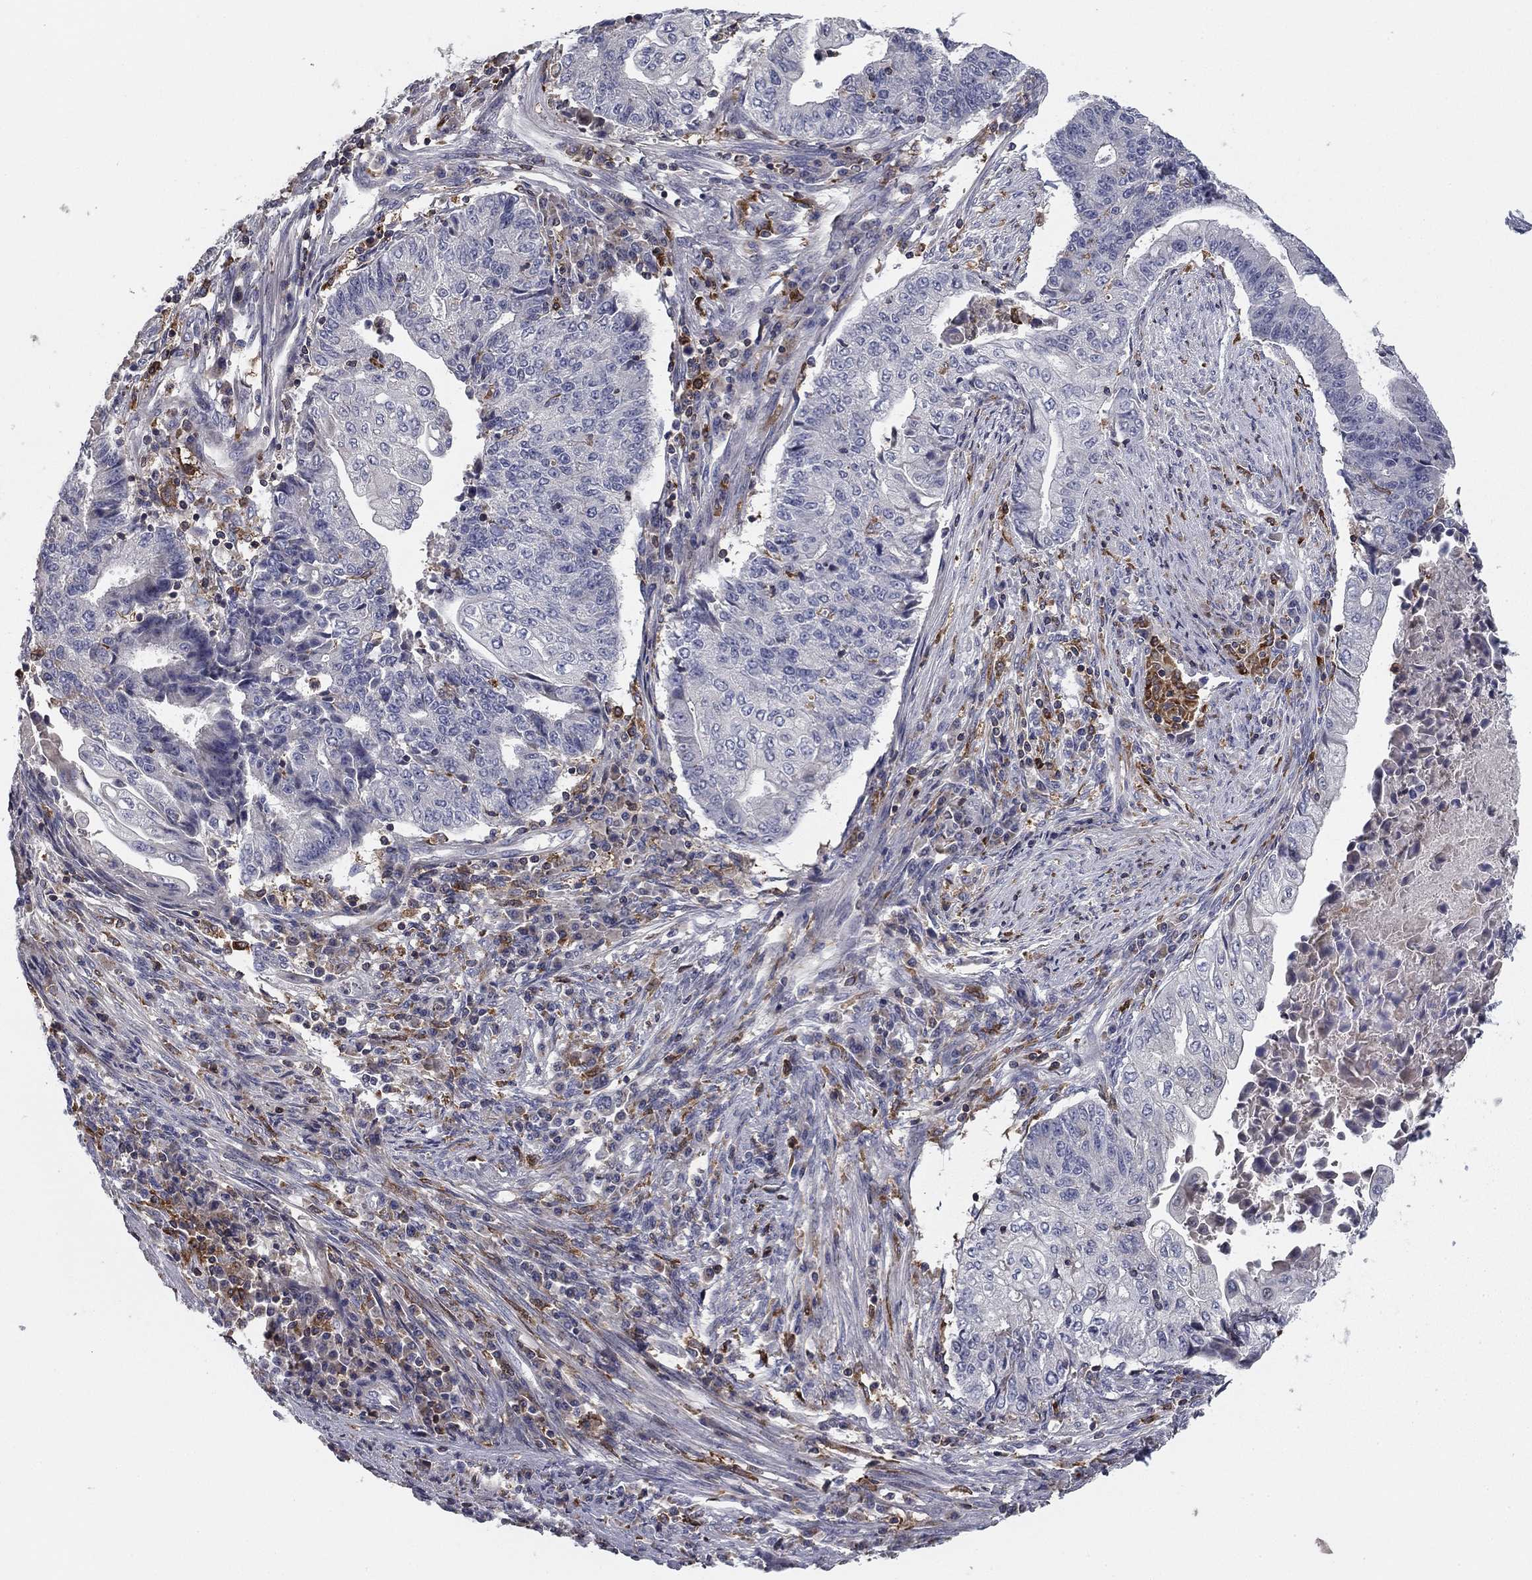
{"staining": {"intensity": "negative", "quantity": "none", "location": "none"}, "tissue": "endometrial cancer", "cell_type": "Tumor cells", "image_type": "cancer", "snomed": [{"axis": "morphology", "description": "Adenocarcinoma, NOS"}, {"axis": "topography", "description": "Uterus"}, {"axis": "topography", "description": "Endometrium"}], "caption": "This is a histopathology image of IHC staining of endometrial cancer, which shows no expression in tumor cells.", "gene": "PLCB2", "patient": {"sex": "female", "age": 54}}